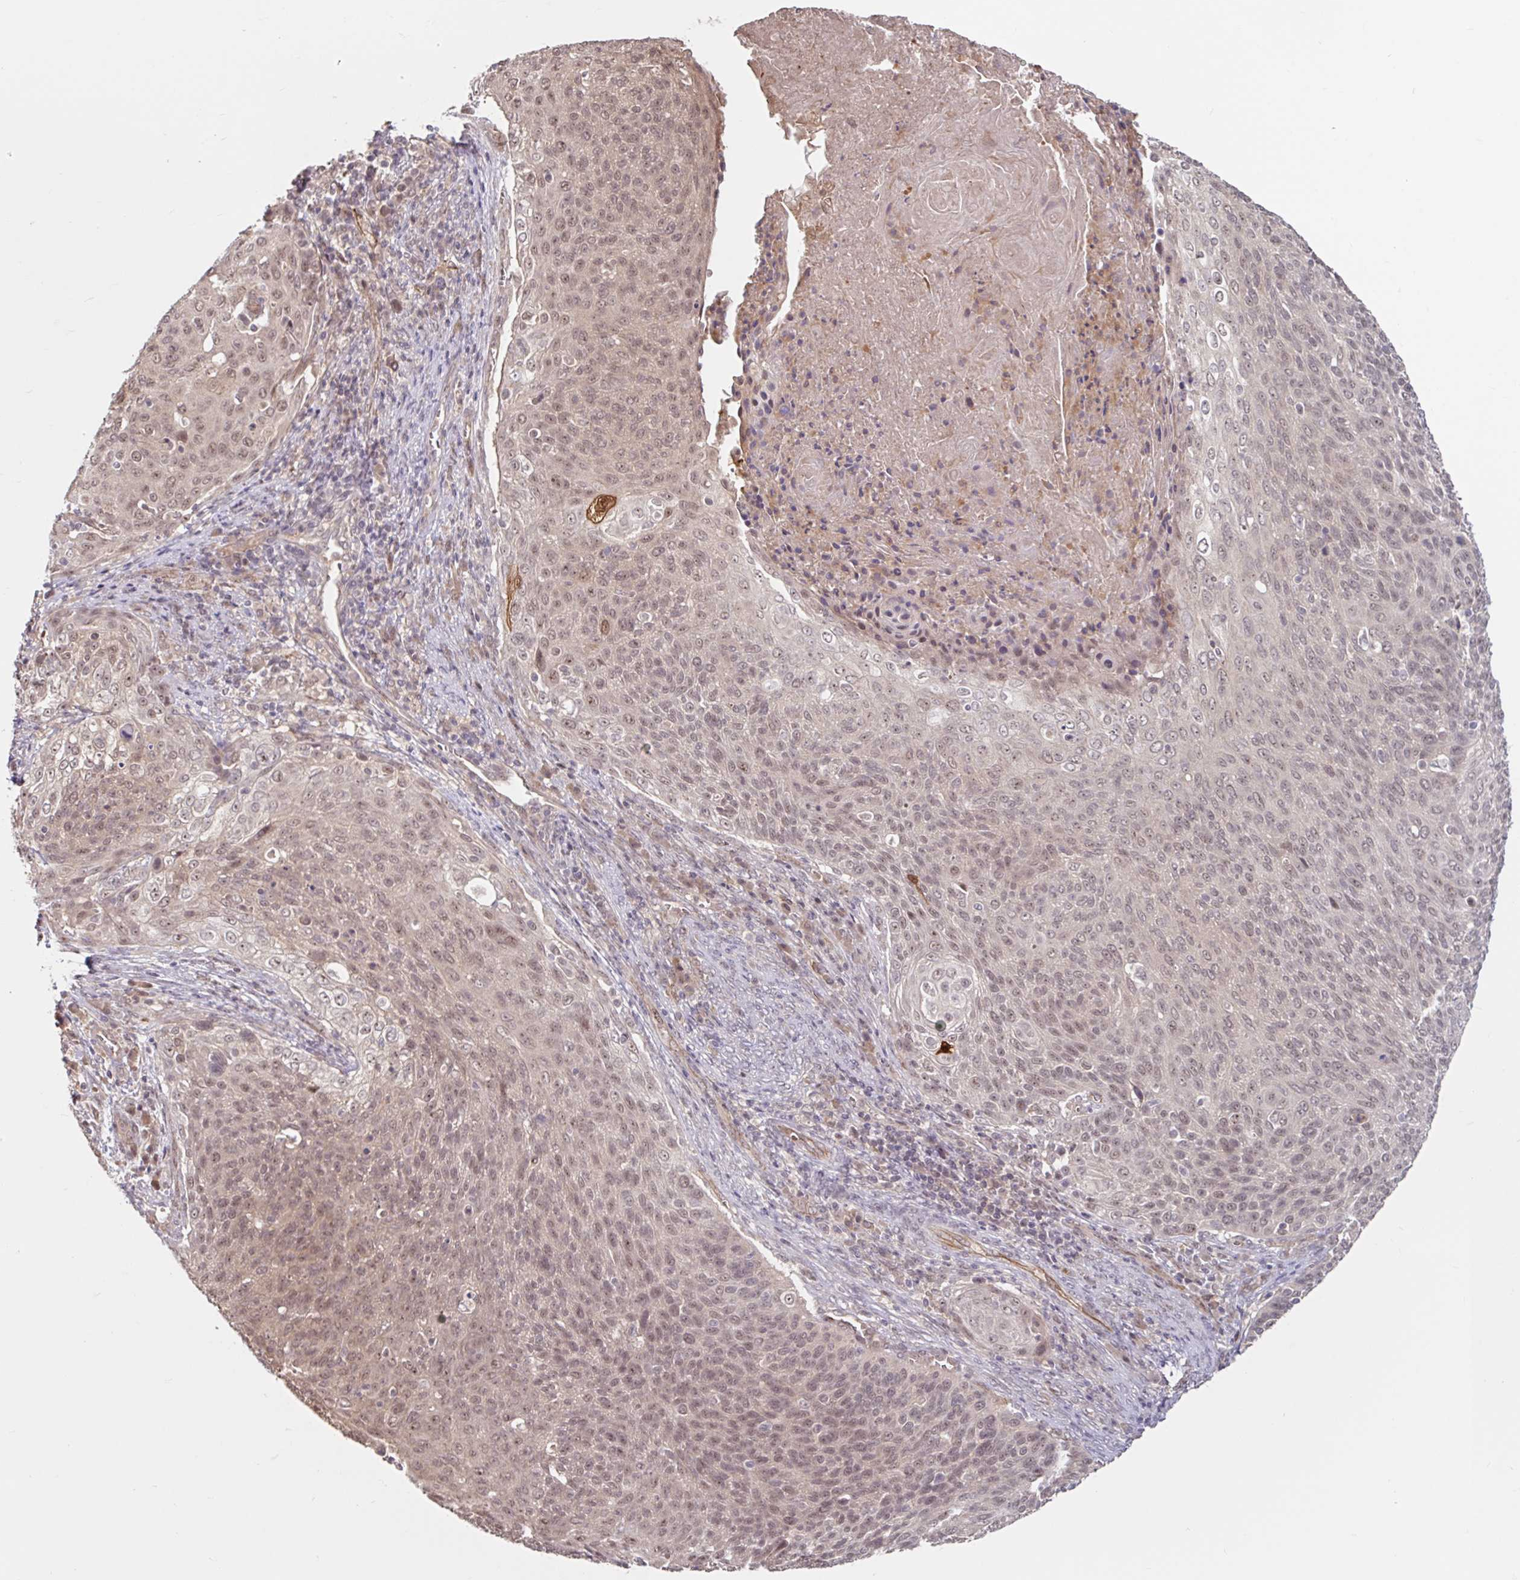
{"staining": {"intensity": "weak", "quantity": ">75%", "location": "nuclear"}, "tissue": "cervical cancer", "cell_type": "Tumor cells", "image_type": "cancer", "snomed": [{"axis": "morphology", "description": "Squamous cell carcinoma, NOS"}, {"axis": "topography", "description": "Cervix"}], "caption": "Cervical squamous cell carcinoma stained with DAB IHC shows low levels of weak nuclear expression in about >75% of tumor cells.", "gene": "STYXL1", "patient": {"sex": "female", "age": 31}}